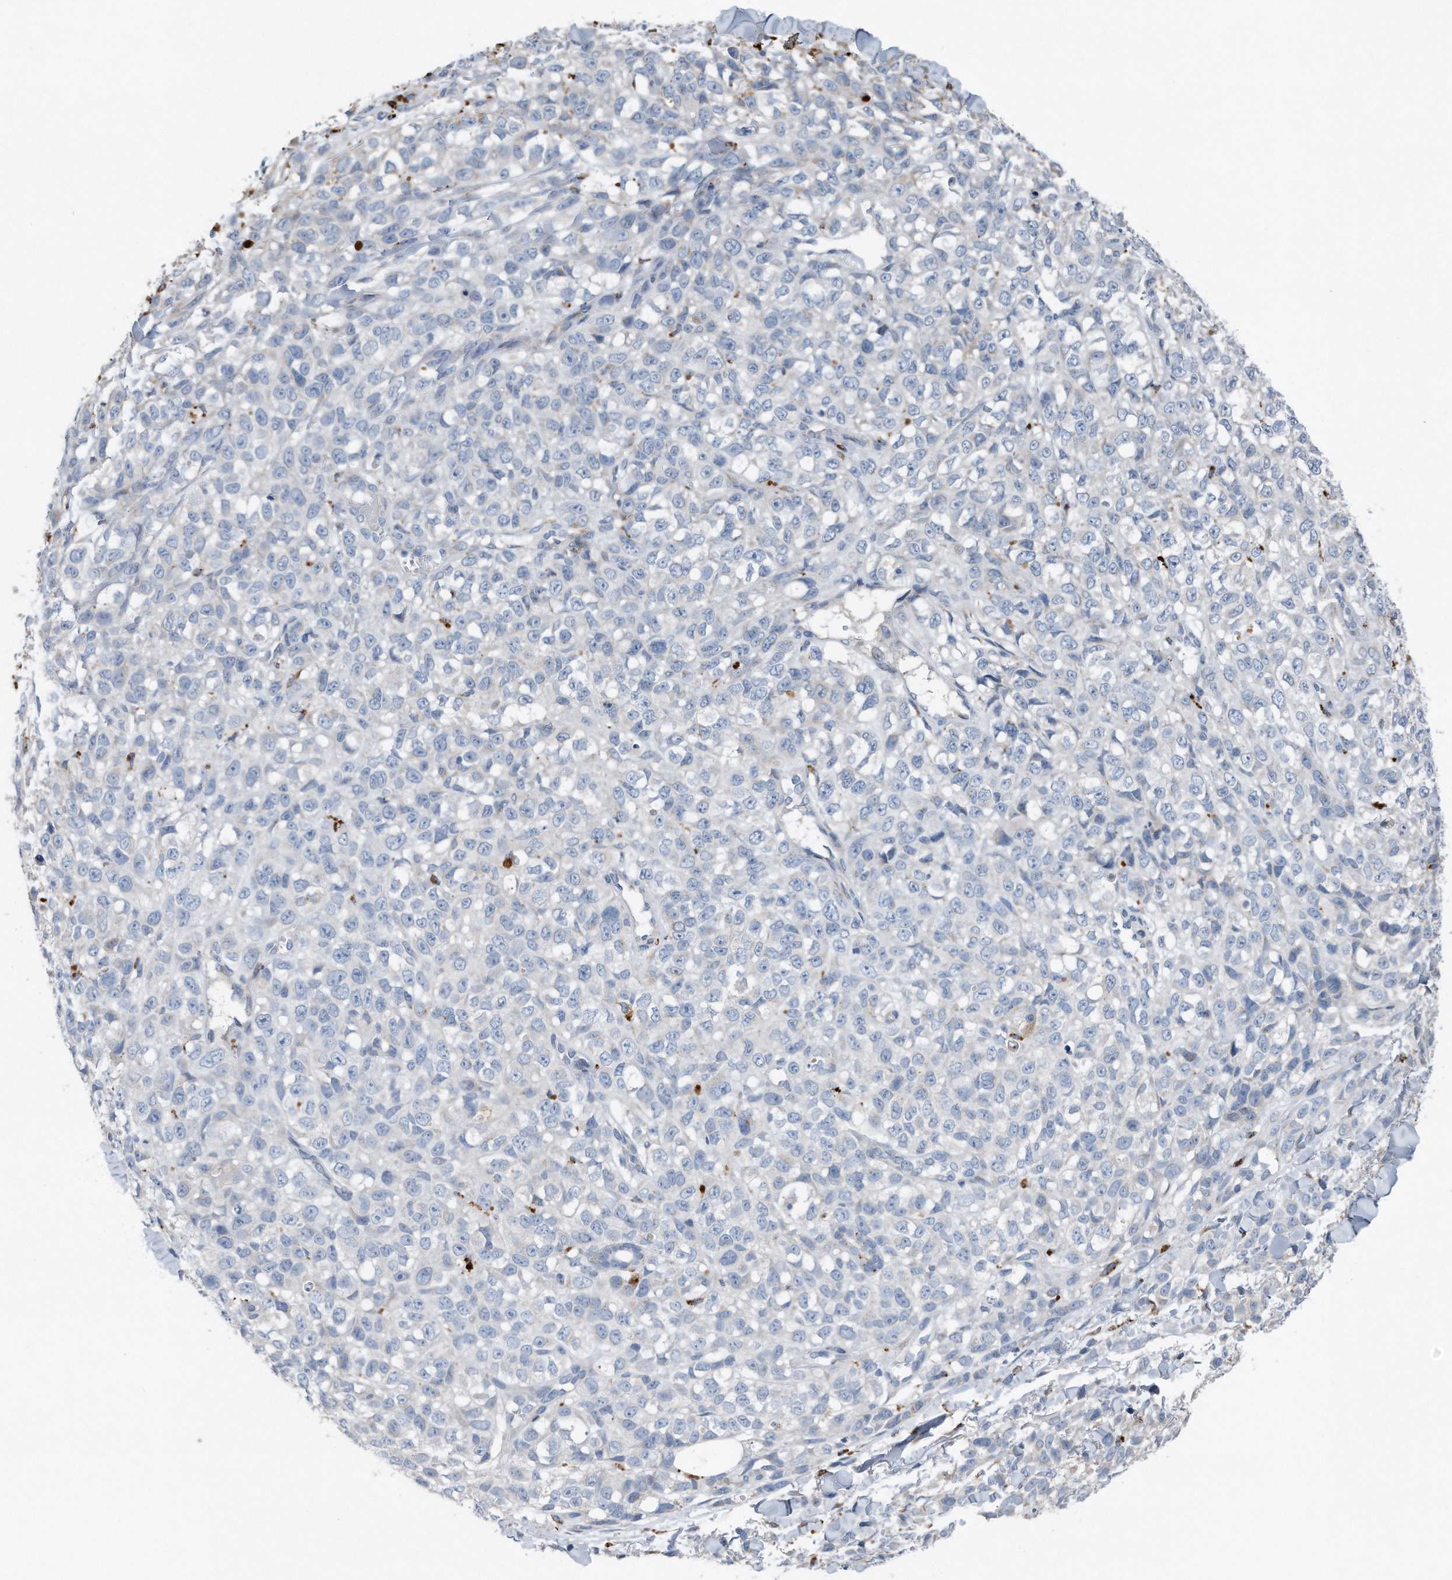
{"staining": {"intensity": "negative", "quantity": "none", "location": "none"}, "tissue": "melanoma", "cell_type": "Tumor cells", "image_type": "cancer", "snomed": [{"axis": "morphology", "description": "Malignant melanoma, Metastatic site"}, {"axis": "topography", "description": "Skin"}], "caption": "Tumor cells show no significant protein positivity in malignant melanoma (metastatic site).", "gene": "ZNF772", "patient": {"sex": "female", "age": 72}}